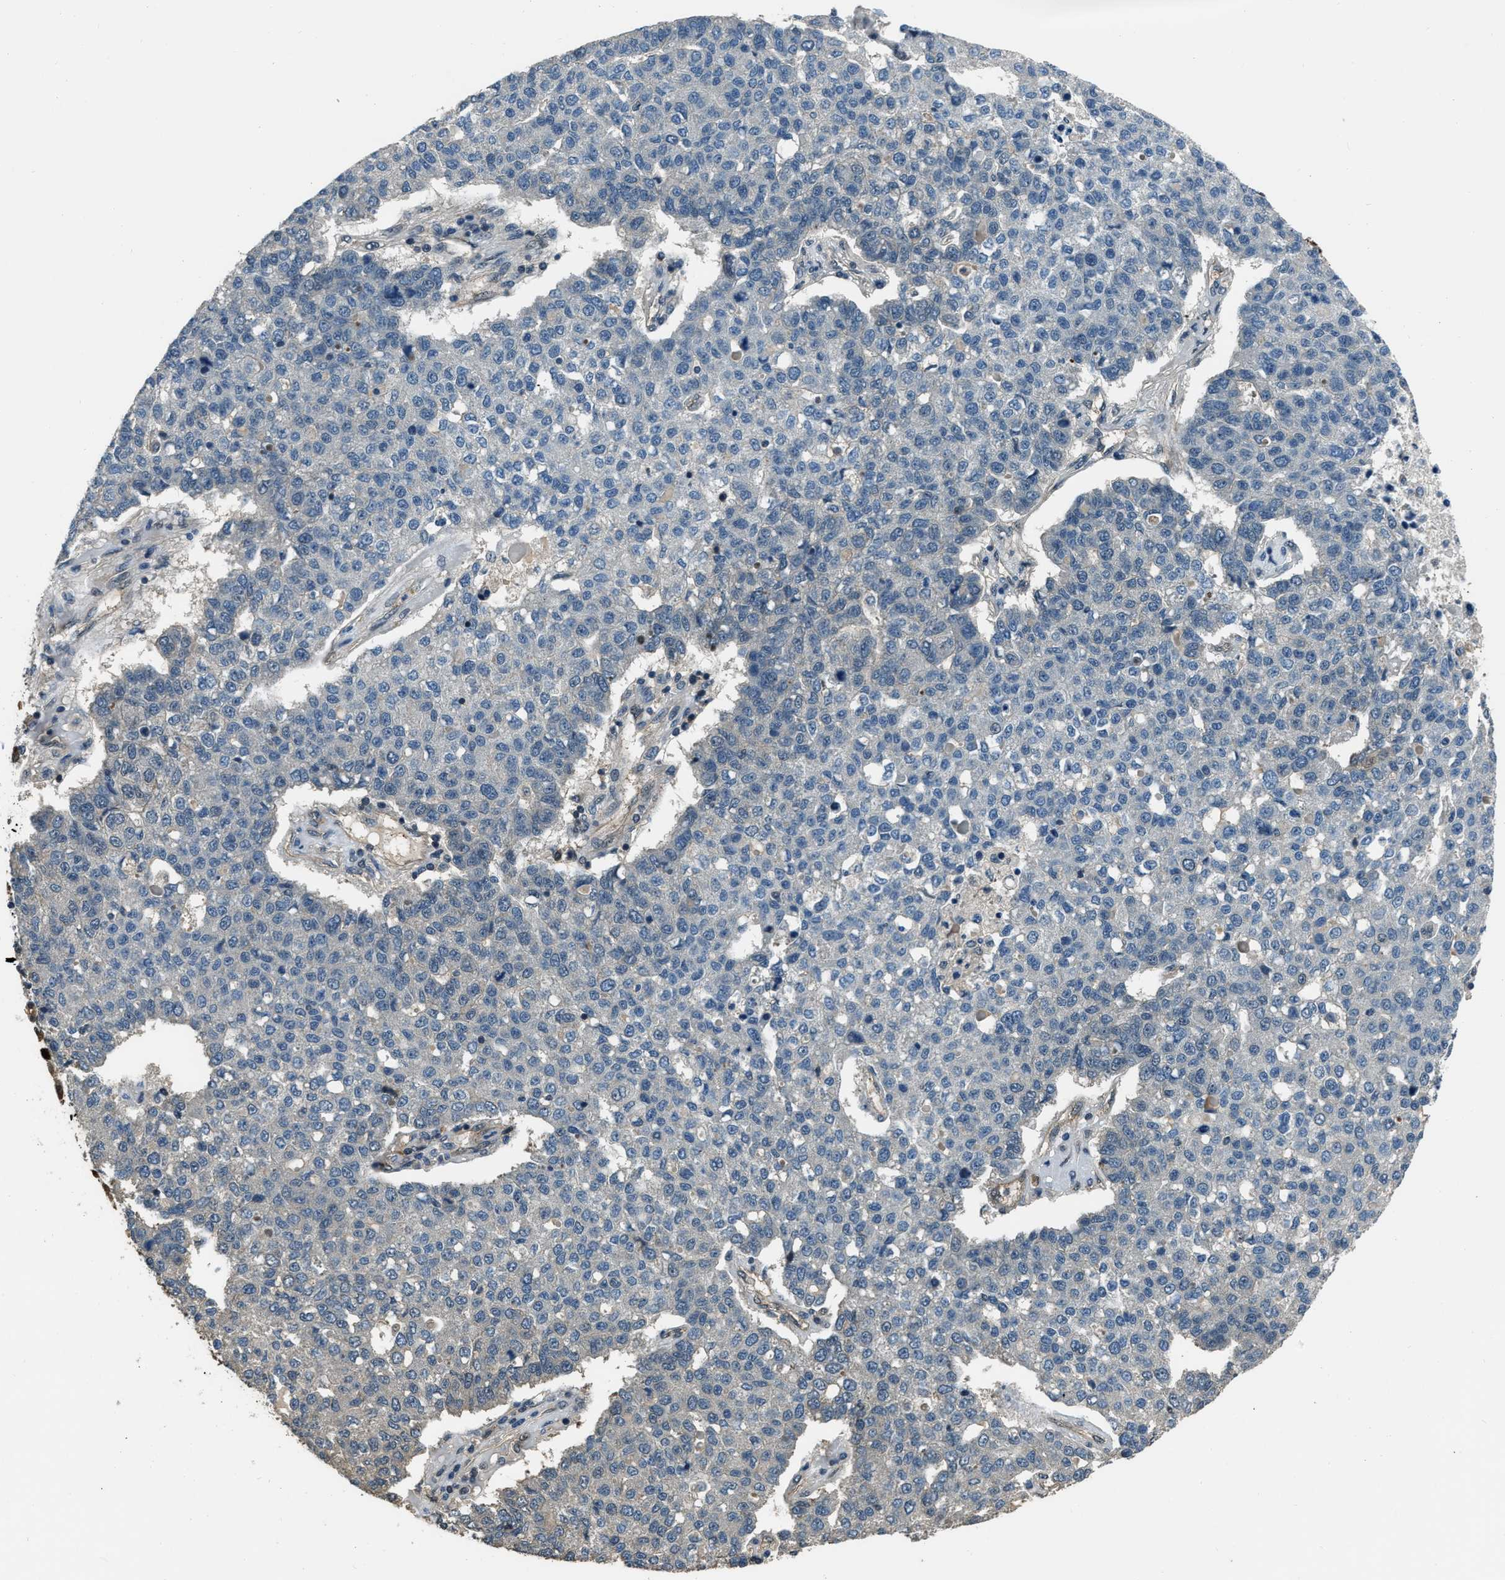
{"staining": {"intensity": "negative", "quantity": "none", "location": "none"}, "tissue": "pancreatic cancer", "cell_type": "Tumor cells", "image_type": "cancer", "snomed": [{"axis": "morphology", "description": "Adenocarcinoma, NOS"}, {"axis": "topography", "description": "Pancreas"}], "caption": "The image shows no staining of tumor cells in adenocarcinoma (pancreatic). The staining was performed using DAB (3,3'-diaminobenzidine) to visualize the protein expression in brown, while the nuclei were stained in blue with hematoxylin (Magnification: 20x).", "gene": "NUDCD3", "patient": {"sex": "female", "age": 61}}